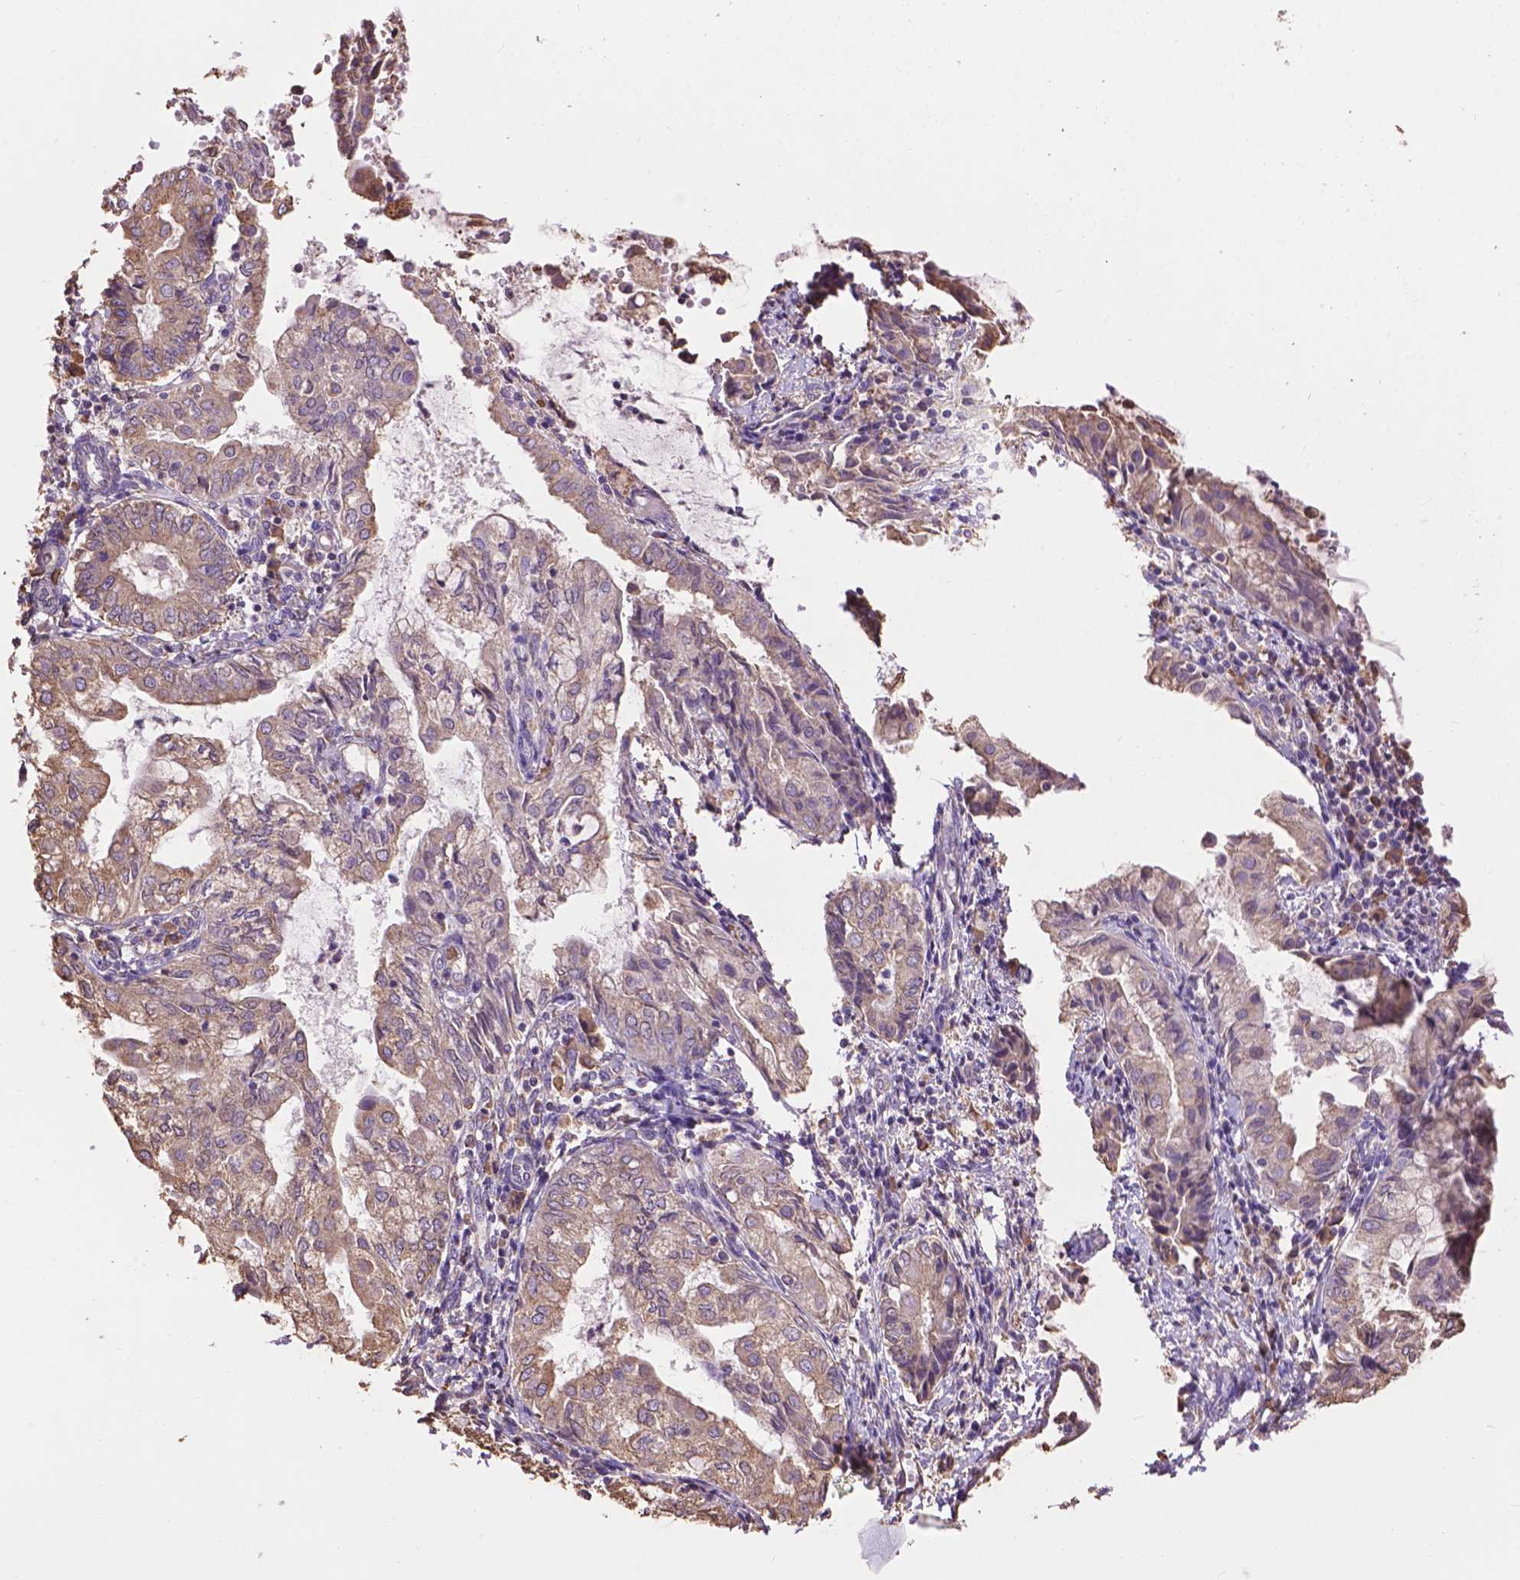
{"staining": {"intensity": "weak", "quantity": "25%-75%", "location": "cytoplasmic/membranous"}, "tissue": "endometrial cancer", "cell_type": "Tumor cells", "image_type": "cancer", "snomed": [{"axis": "morphology", "description": "Adenocarcinoma, NOS"}, {"axis": "topography", "description": "Endometrium"}], "caption": "Adenocarcinoma (endometrial) stained with DAB (3,3'-diaminobenzidine) IHC reveals low levels of weak cytoplasmic/membranous positivity in approximately 25%-75% of tumor cells.", "gene": "PPP2R5E", "patient": {"sex": "female", "age": 68}}